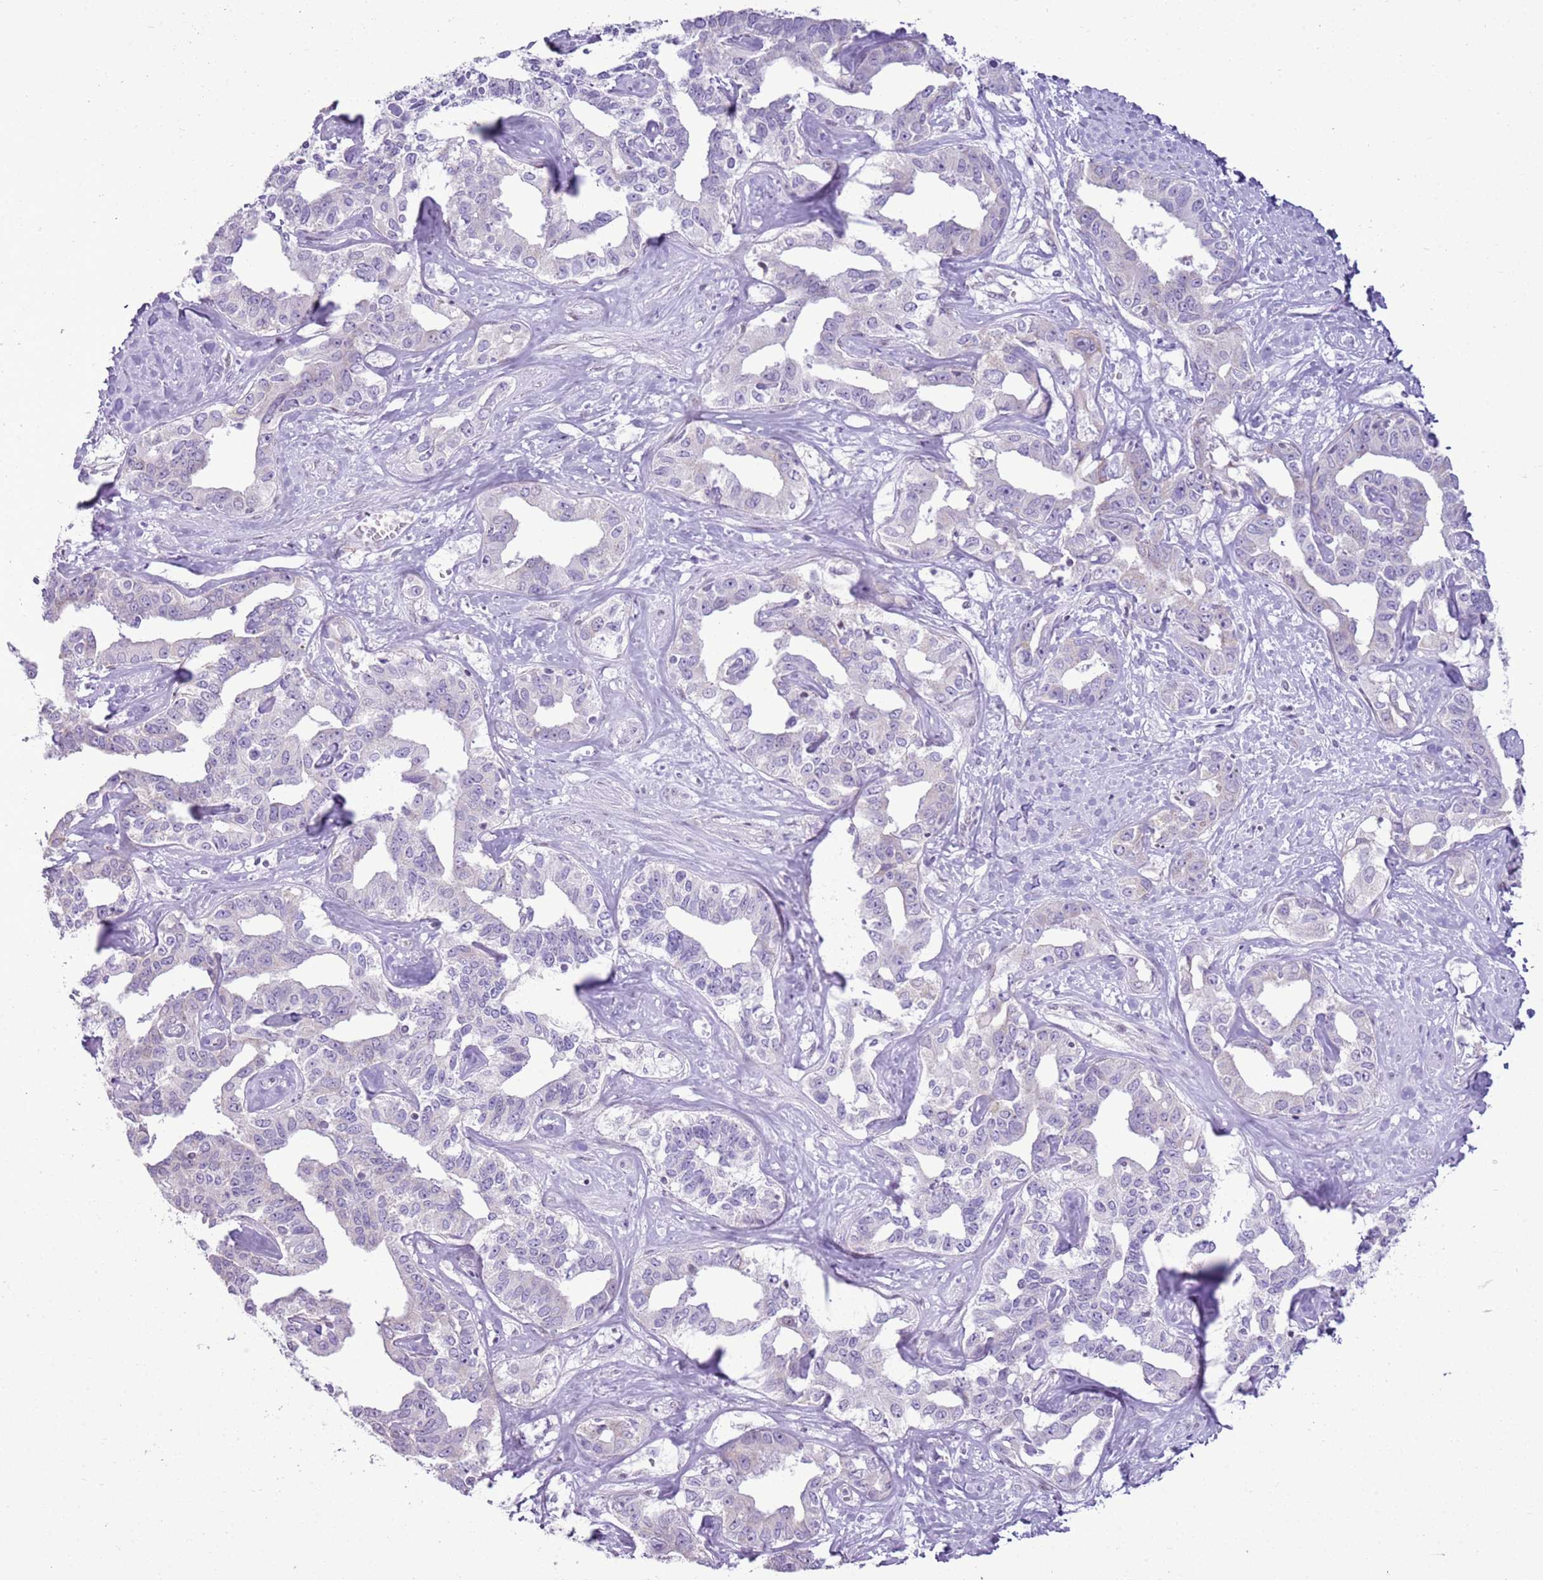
{"staining": {"intensity": "negative", "quantity": "none", "location": "none"}, "tissue": "liver cancer", "cell_type": "Tumor cells", "image_type": "cancer", "snomed": [{"axis": "morphology", "description": "Cholangiocarcinoma"}, {"axis": "topography", "description": "Liver"}], "caption": "The IHC histopathology image has no significant staining in tumor cells of liver cancer (cholangiocarcinoma) tissue.", "gene": "RPL3L", "patient": {"sex": "male", "age": 59}}